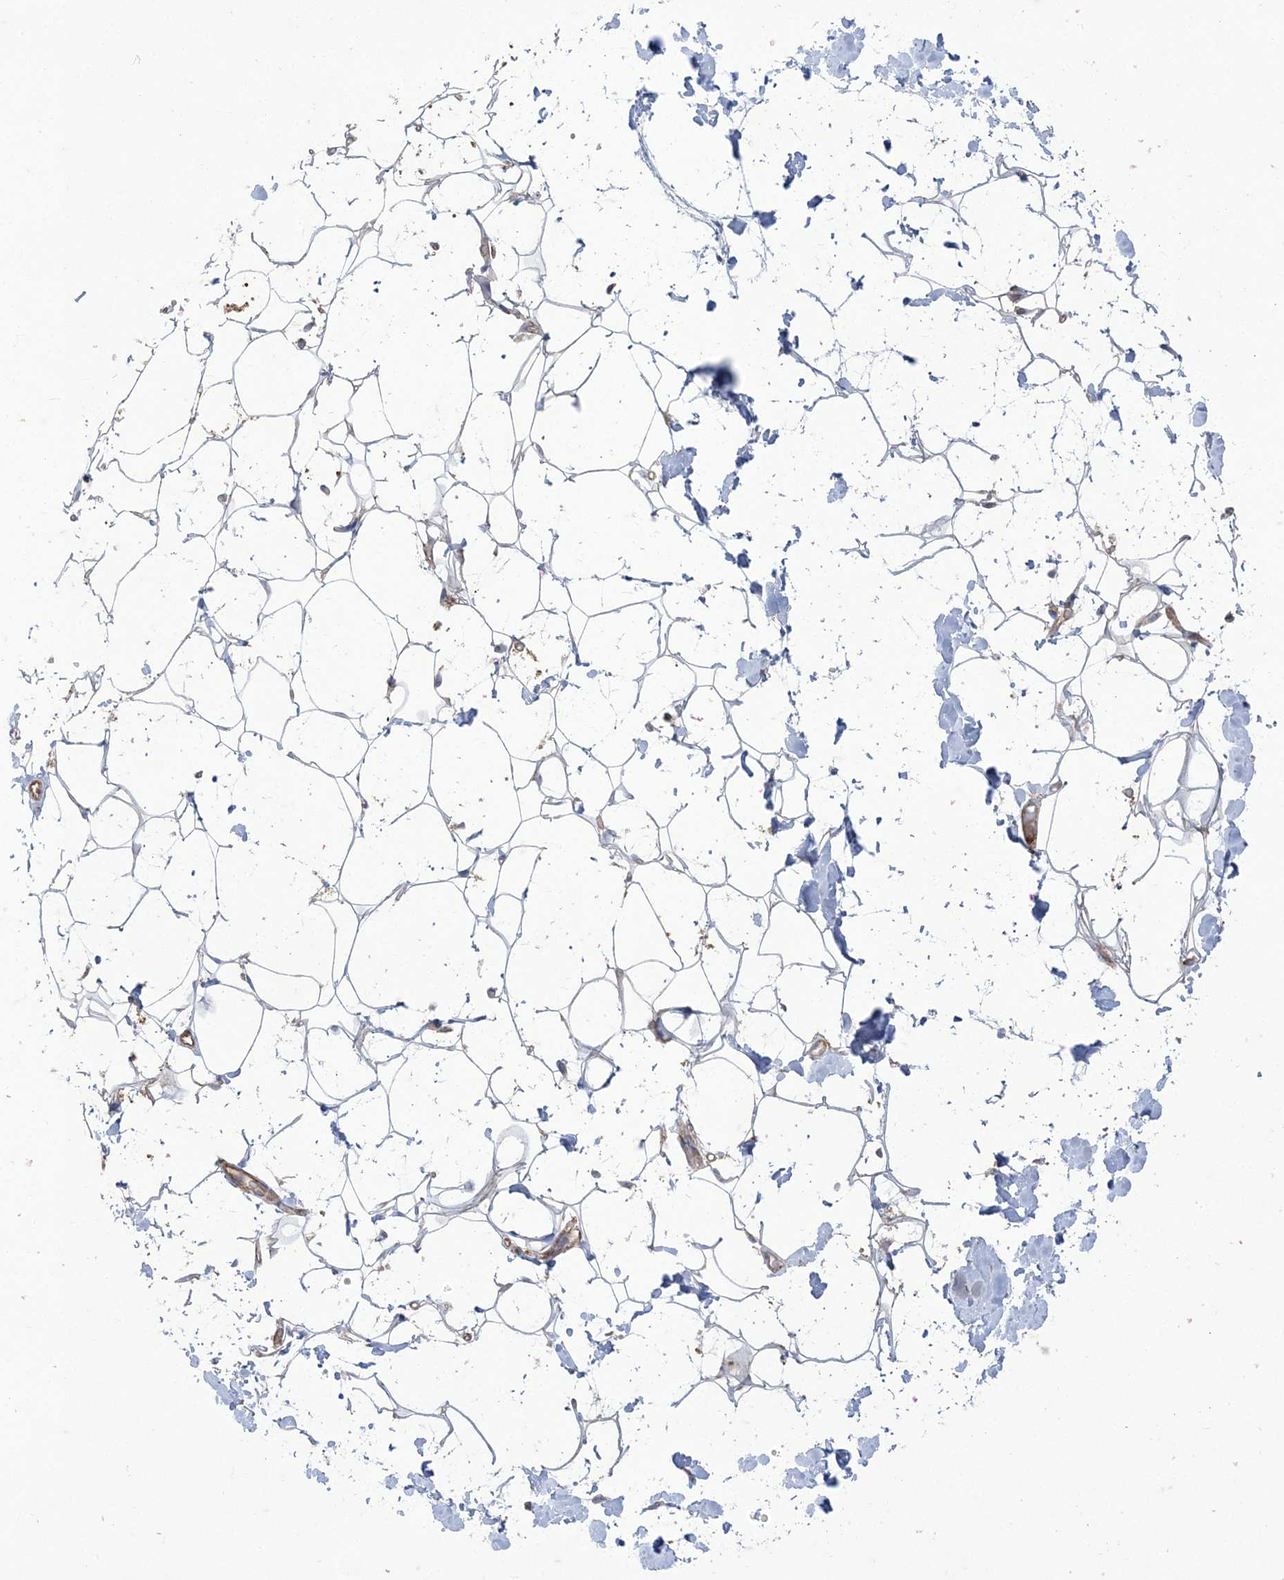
{"staining": {"intensity": "weak", "quantity": ">75%", "location": "cytoplasmic/membranous"}, "tissue": "adipose tissue", "cell_type": "Adipocytes", "image_type": "normal", "snomed": [{"axis": "morphology", "description": "Normal tissue, NOS"}, {"axis": "topography", "description": "Breast"}], "caption": "Immunohistochemistry image of unremarkable adipose tissue: adipose tissue stained using immunohistochemistry (IHC) reveals low levels of weak protein expression localized specifically in the cytoplasmic/membranous of adipocytes, appearing as a cytoplasmic/membranous brown color.", "gene": "DERL3", "patient": {"sex": "female", "age": 26}}